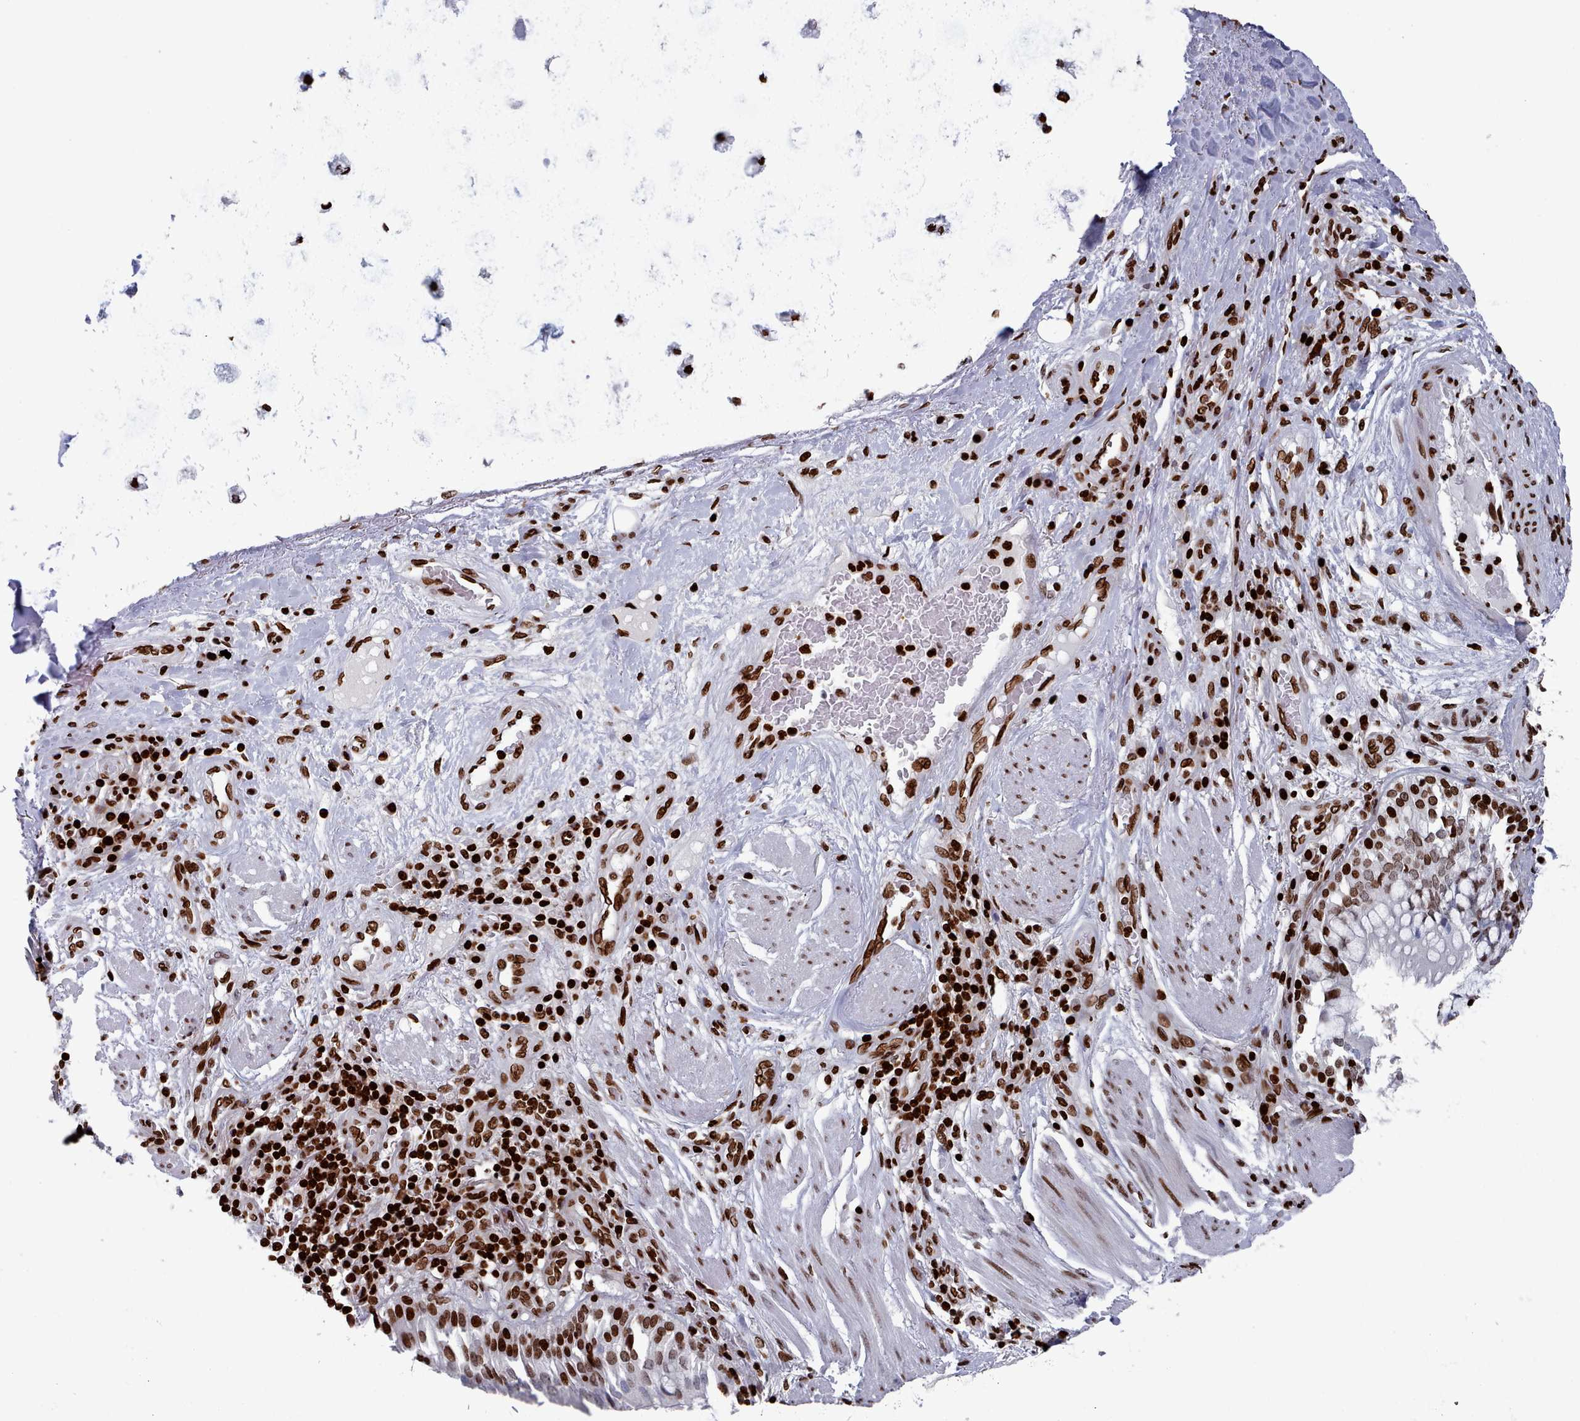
{"staining": {"intensity": "strong", "quantity": ">75%", "location": "nuclear"}, "tissue": "soft tissue", "cell_type": "Fibroblasts", "image_type": "normal", "snomed": [{"axis": "morphology", "description": "Normal tissue, NOS"}, {"axis": "morphology", "description": "Squamous cell carcinoma, NOS"}, {"axis": "topography", "description": "Bronchus"}, {"axis": "topography", "description": "Lung"}], "caption": "Soft tissue was stained to show a protein in brown. There is high levels of strong nuclear positivity in approximately >75% of fibroblasts. (DAB IHC with brightfield microscopy, high magnification).", "gene": "PCDHB11", "patient": {"sex": "male", "age": 64}}